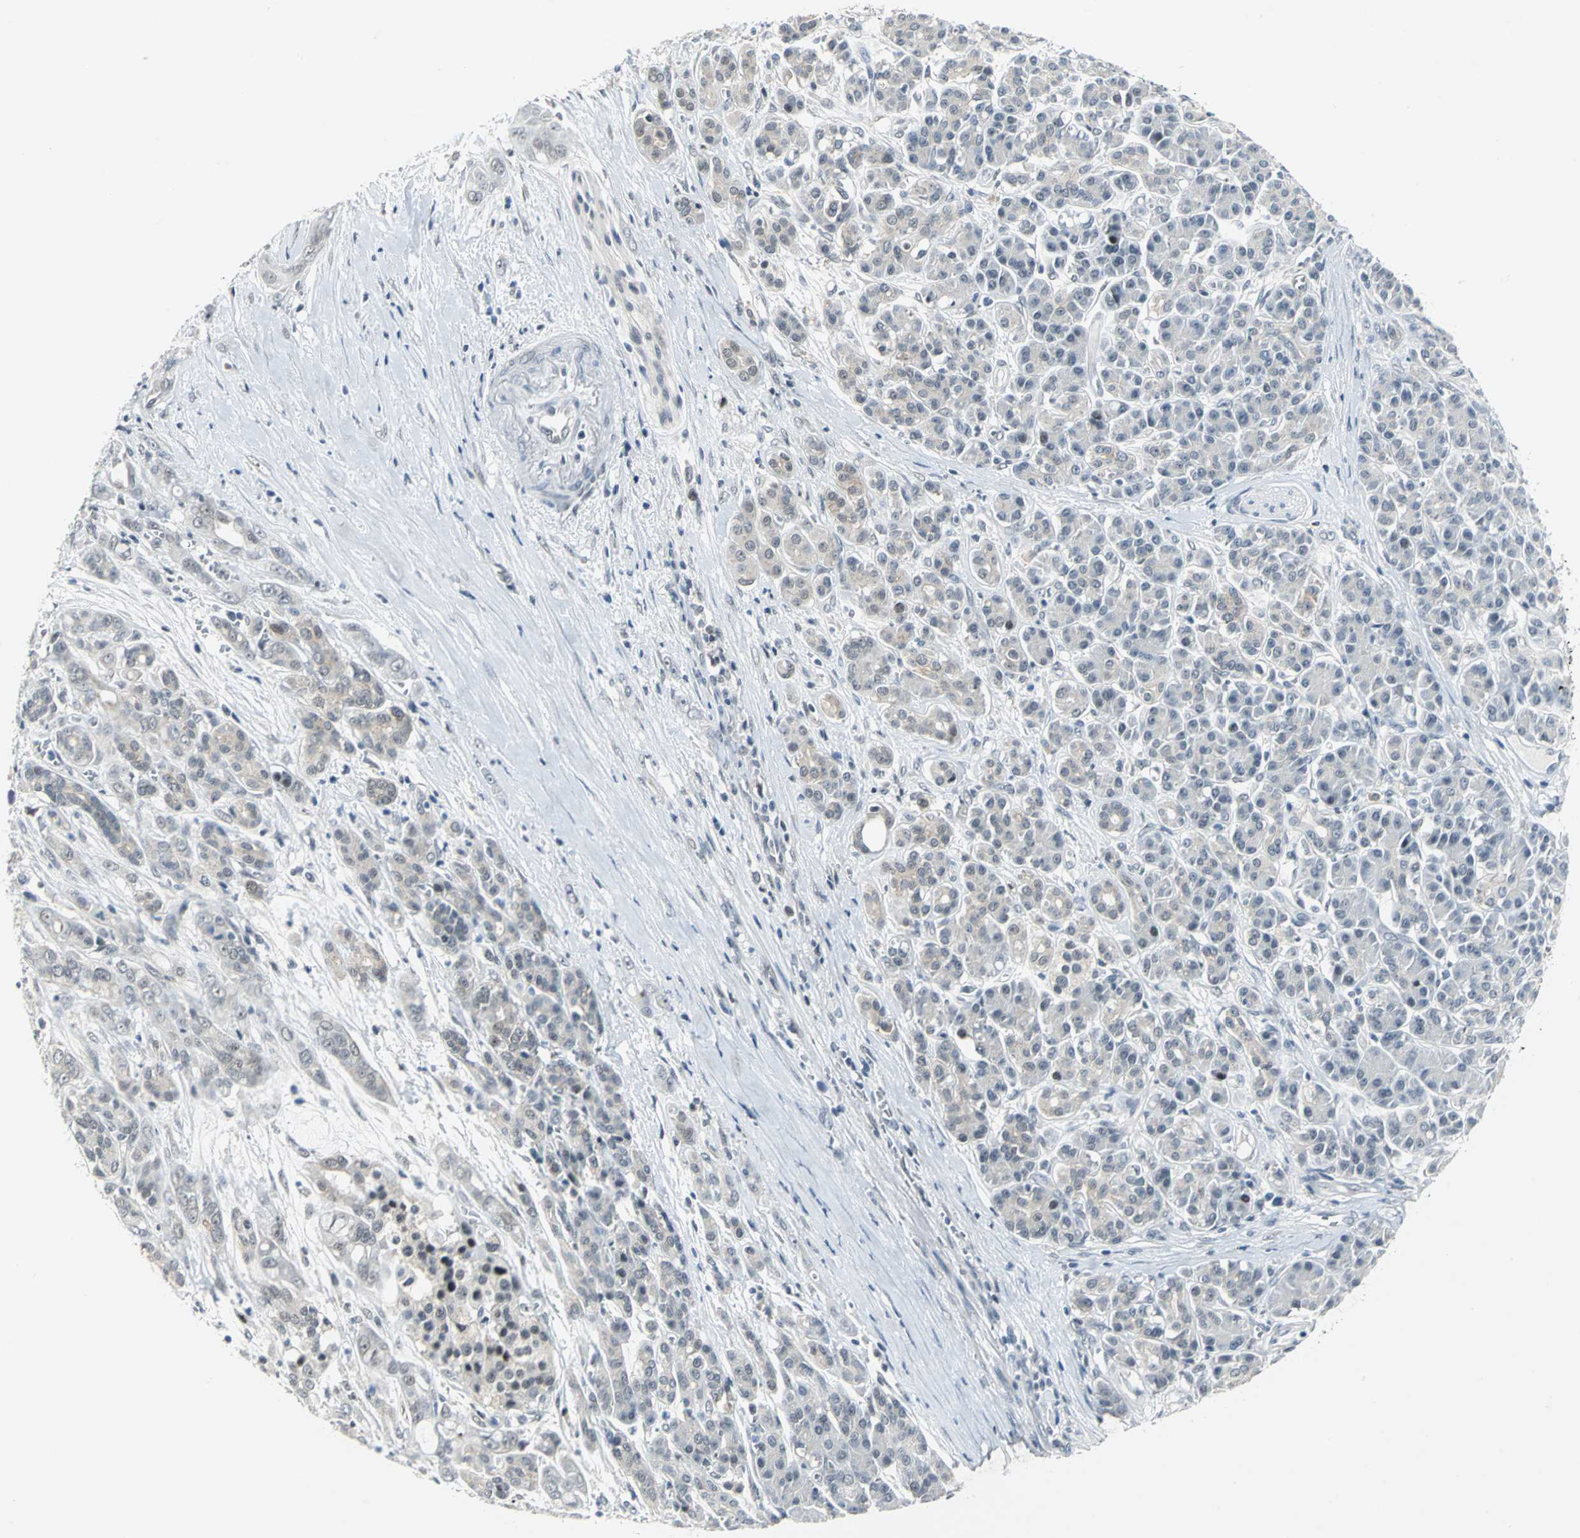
{"staining": {"intensity": "weak", "quantity": "25%-75%", "location": "nuclear"}, "tissue": "pancreatic cancer", "cell_type": "Tumor cells", "image_type": "cancer", "snomed": [{"axis": "morphology", "description": "Adenocarcinoma, NOS"}, {"axis": "topography", "description": "Pancreas"}], "caption": "Pancreatic adenocarcinoma was stained to show a protein in brown. There is low levels of weak nuclear expression in approximately 25%-75% of tumor cells.", "gene": "GLI3", "patient": {"sex": "male", "age": 59}}